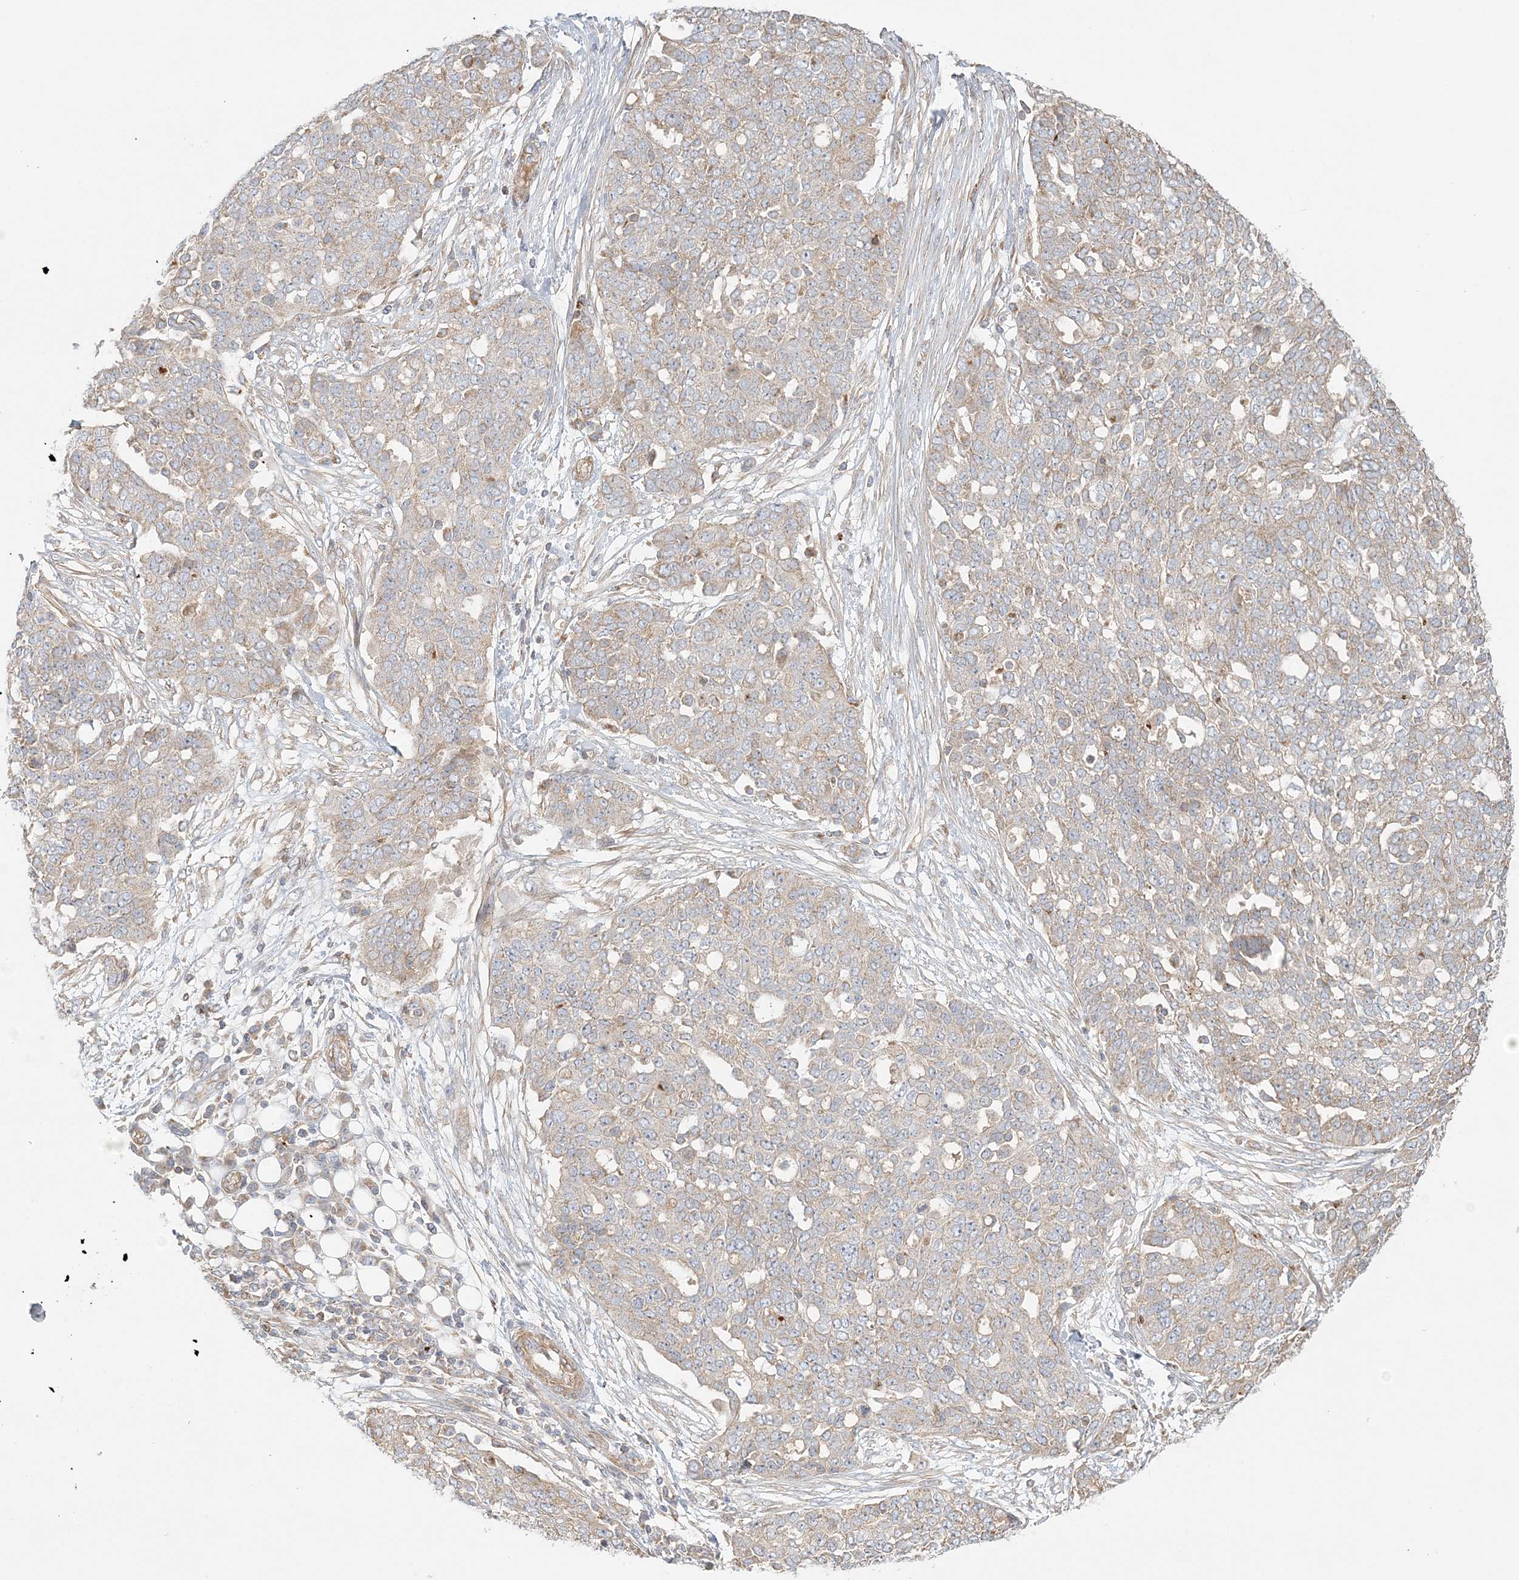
{"staining": {"intensity": "weak", "quantity": ">75%", "location": "cytoplasmic/membranous"}, "tissue": "ovarian cancer", "cell_type": "Tumor cells", "image_type": "cancer", "snomed": [{"axis": "morphology", "description": "Cystadenocarcinoma, serous, NOS"}, {"axis": "topography", "description": "Soft tissue"}, {"axis": "topography", "description": "Ovary"}], "caption": "DAB (3,3'-diaminobenzidine) immunohistochemical staining of human serous cystadenocarcinoma (ovarian) exhibits weak cytoplasmic/membranous protein expression in approximately >75% of tumor cells. The staining was performed using DAB (3,3'-diaminobenzidine) to visualize the protein expression in brown, while the nuclei were stained in blue with hematoxylin (Magnification: 20x).", "gene": "KIAA0232", "patient": {"sex": "female", "age": 57}}